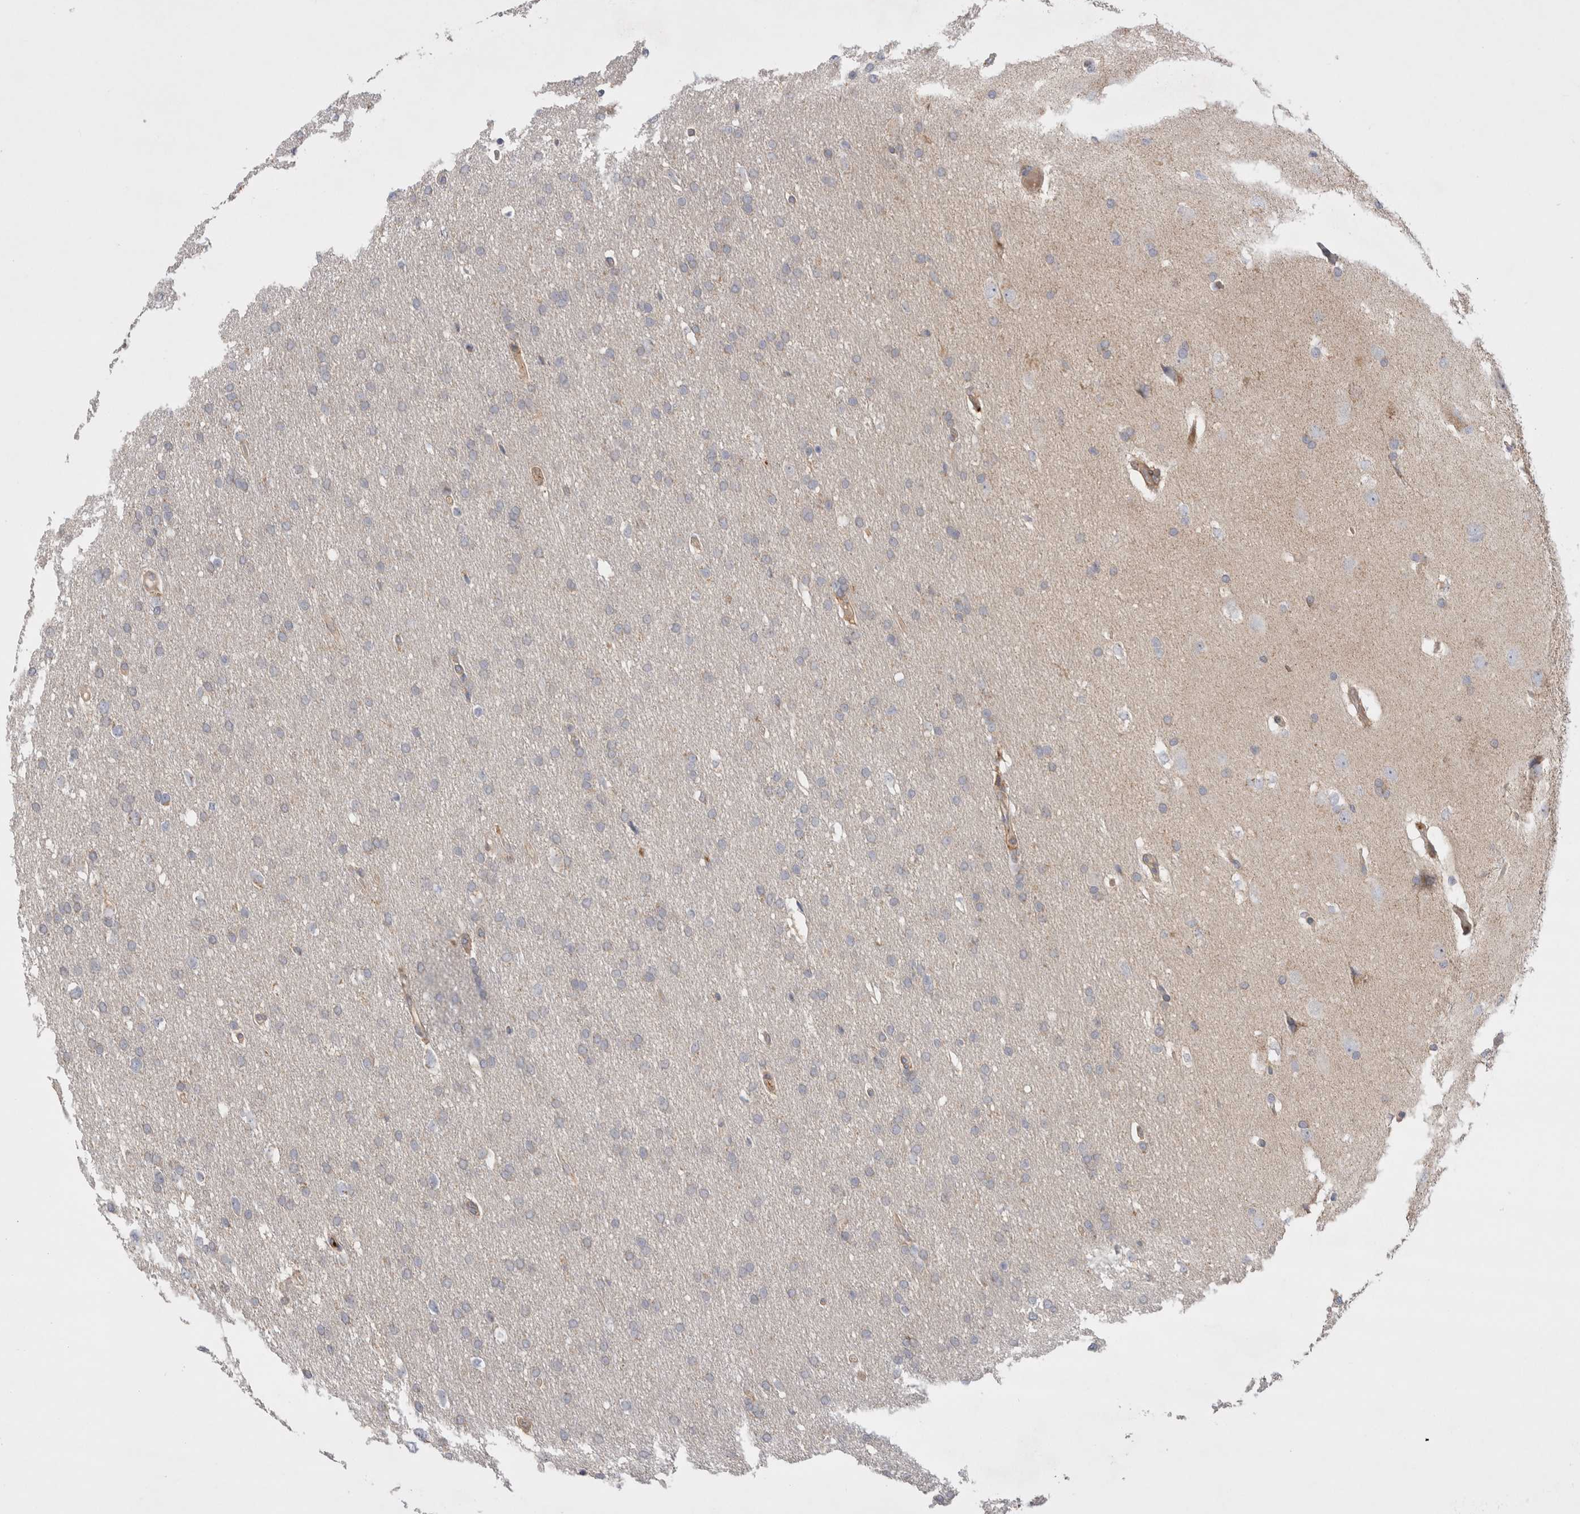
{"staining": {"intensity": "negative", "quantity": "none", "location": "none"}, "tissue": "glioma", "cell_type": "Tumor cells", "image_type": "cancer", "snomed": [{"axis": "morphology", "description": "Glioma, malignant, Low grade"}, {"axis": "topography", "description": "Brain"}], "caption": "Immunohistochemistry of human low-grade glioma (malignant) shows no expression in tumor cells.", "gene": "TBC1D16", "patient": {"sex": "female", "age": 37}}